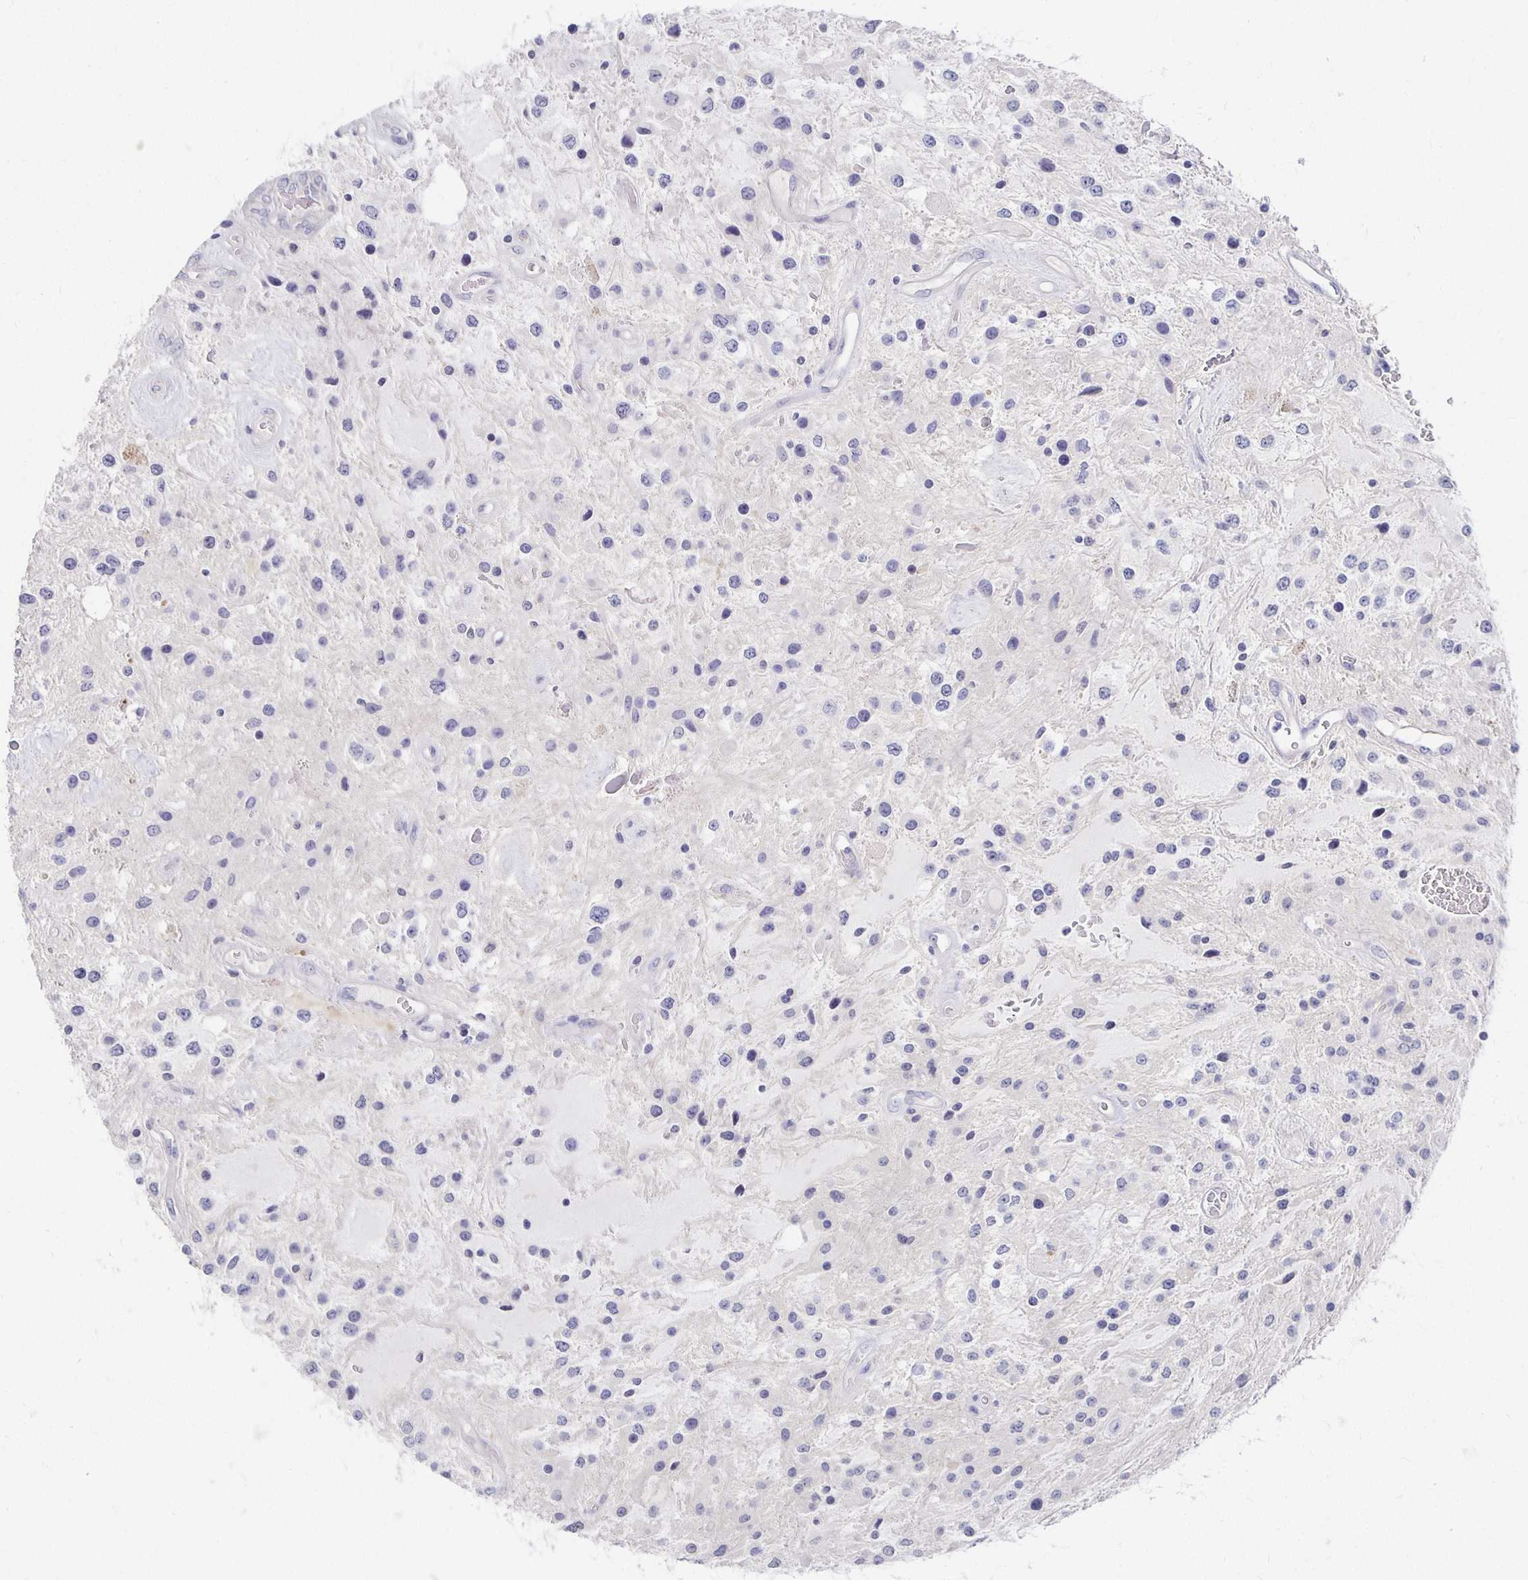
{"staining": {"intensity": "negative", "quantity": "none", "location": "none"}, "tissue": "glioma", "cell_type": "Tumor cells", "image_type": "cancer", "snomed": [{"axis": "morphology", "description": "Glioma, malignant, Low grade"}, {"axis": "topography", "description": "Cerebellum"}], "caption": "Immunohistochemical staining of glioma displays no significant staining in tumor cells.", "gene": "FKRP", "patient": {"sex": "female", "age": 14}}